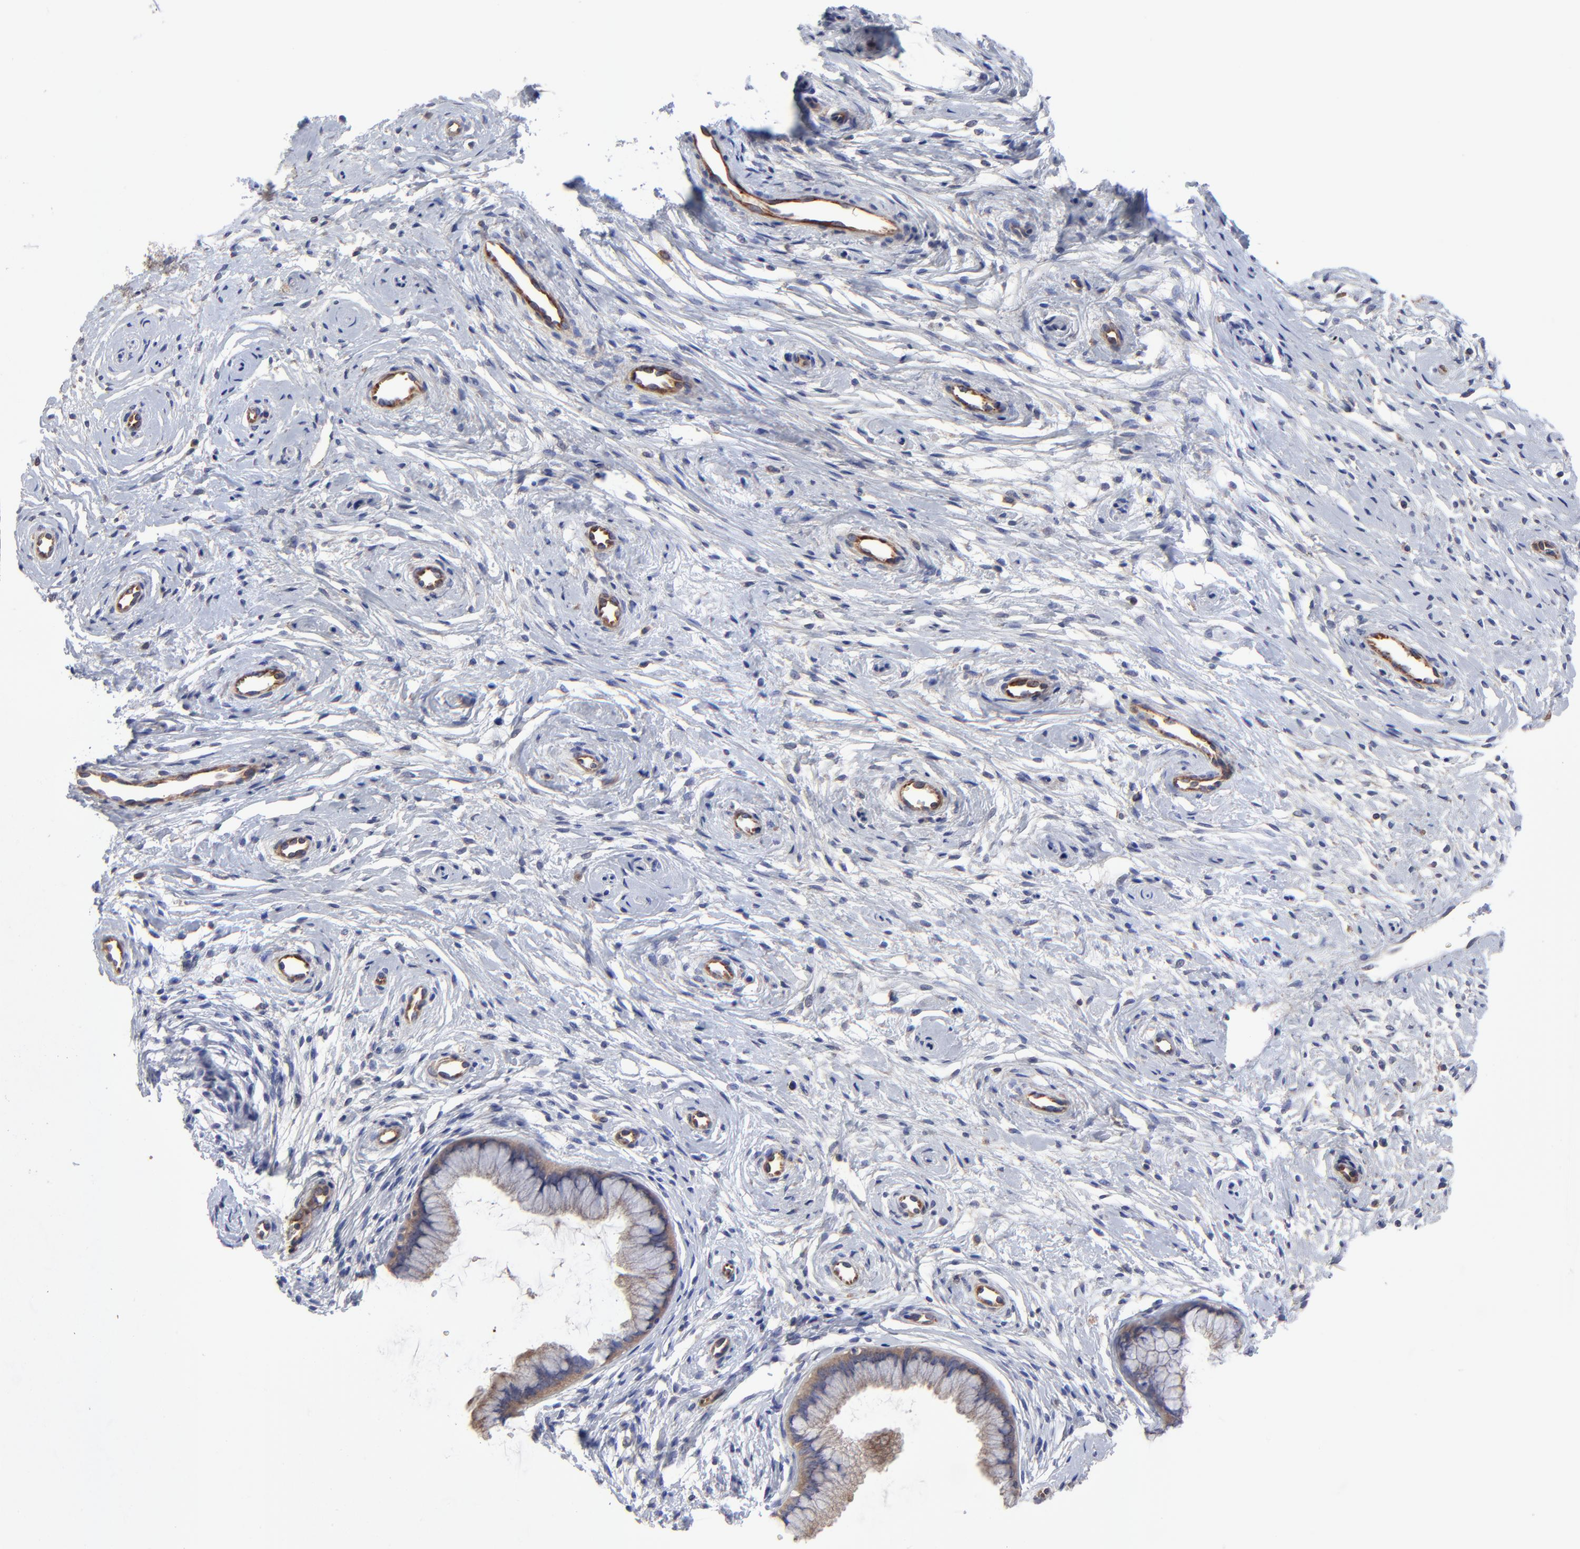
{"staining": {"intensity": "weak", "quantity": "25%-75%", "location": "cytoplasmic/membranous"}, "tissue": "cervix", "cell_type": "Glandular cells", "image_type": "normal", "snomed": [{"axis": "morphology", "description": "Normal tissue, NOS"}, {"axis": "topography", "description": "Cervix"}], "caption": "Weak cytoplasmic/membranous staining is present in approximately 25%-75% of glandular cells in benign cervix.", "gene": "SULF2", "patient": {"sex": "female", "age": 39}}